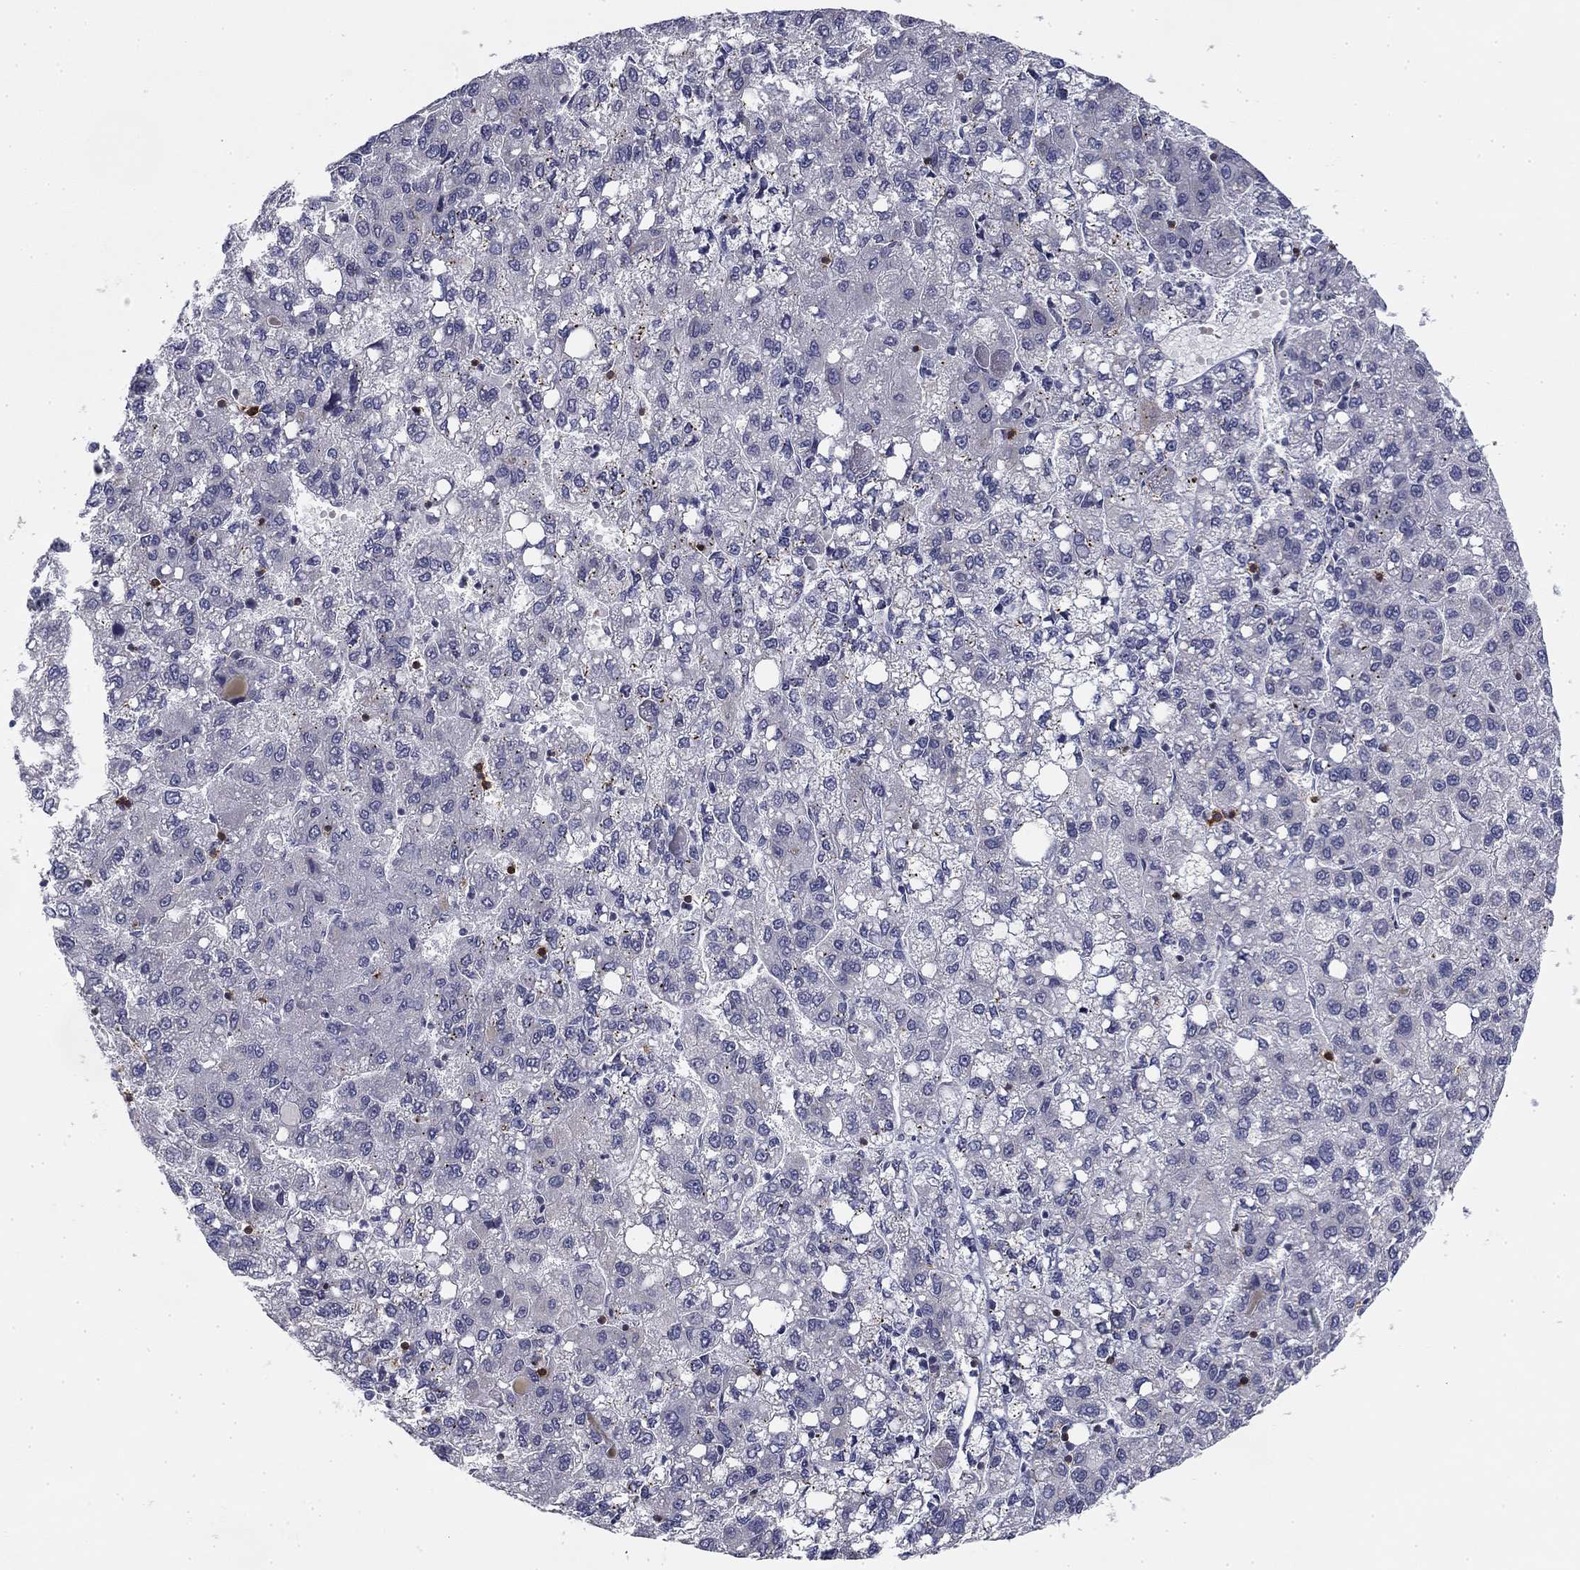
{"staining": {"intensity": "negative", "quantity": "none", "location": "none"}, "tissue": "liver cancer", "cell_type": "Tumor cells", "image_type": "cancer", "snomed": [{"axis": "morphology", "description": "Carcinoma, Hepatocellular, NOS"}, {"axis": "topography", "description": "Liver"}], "caption": "Tumor cells are negative for brown protein staining in hepatocellular carcinoma (liver).", "gene": "TRAT1", "patient": {"sex": "female", "age": 82}}